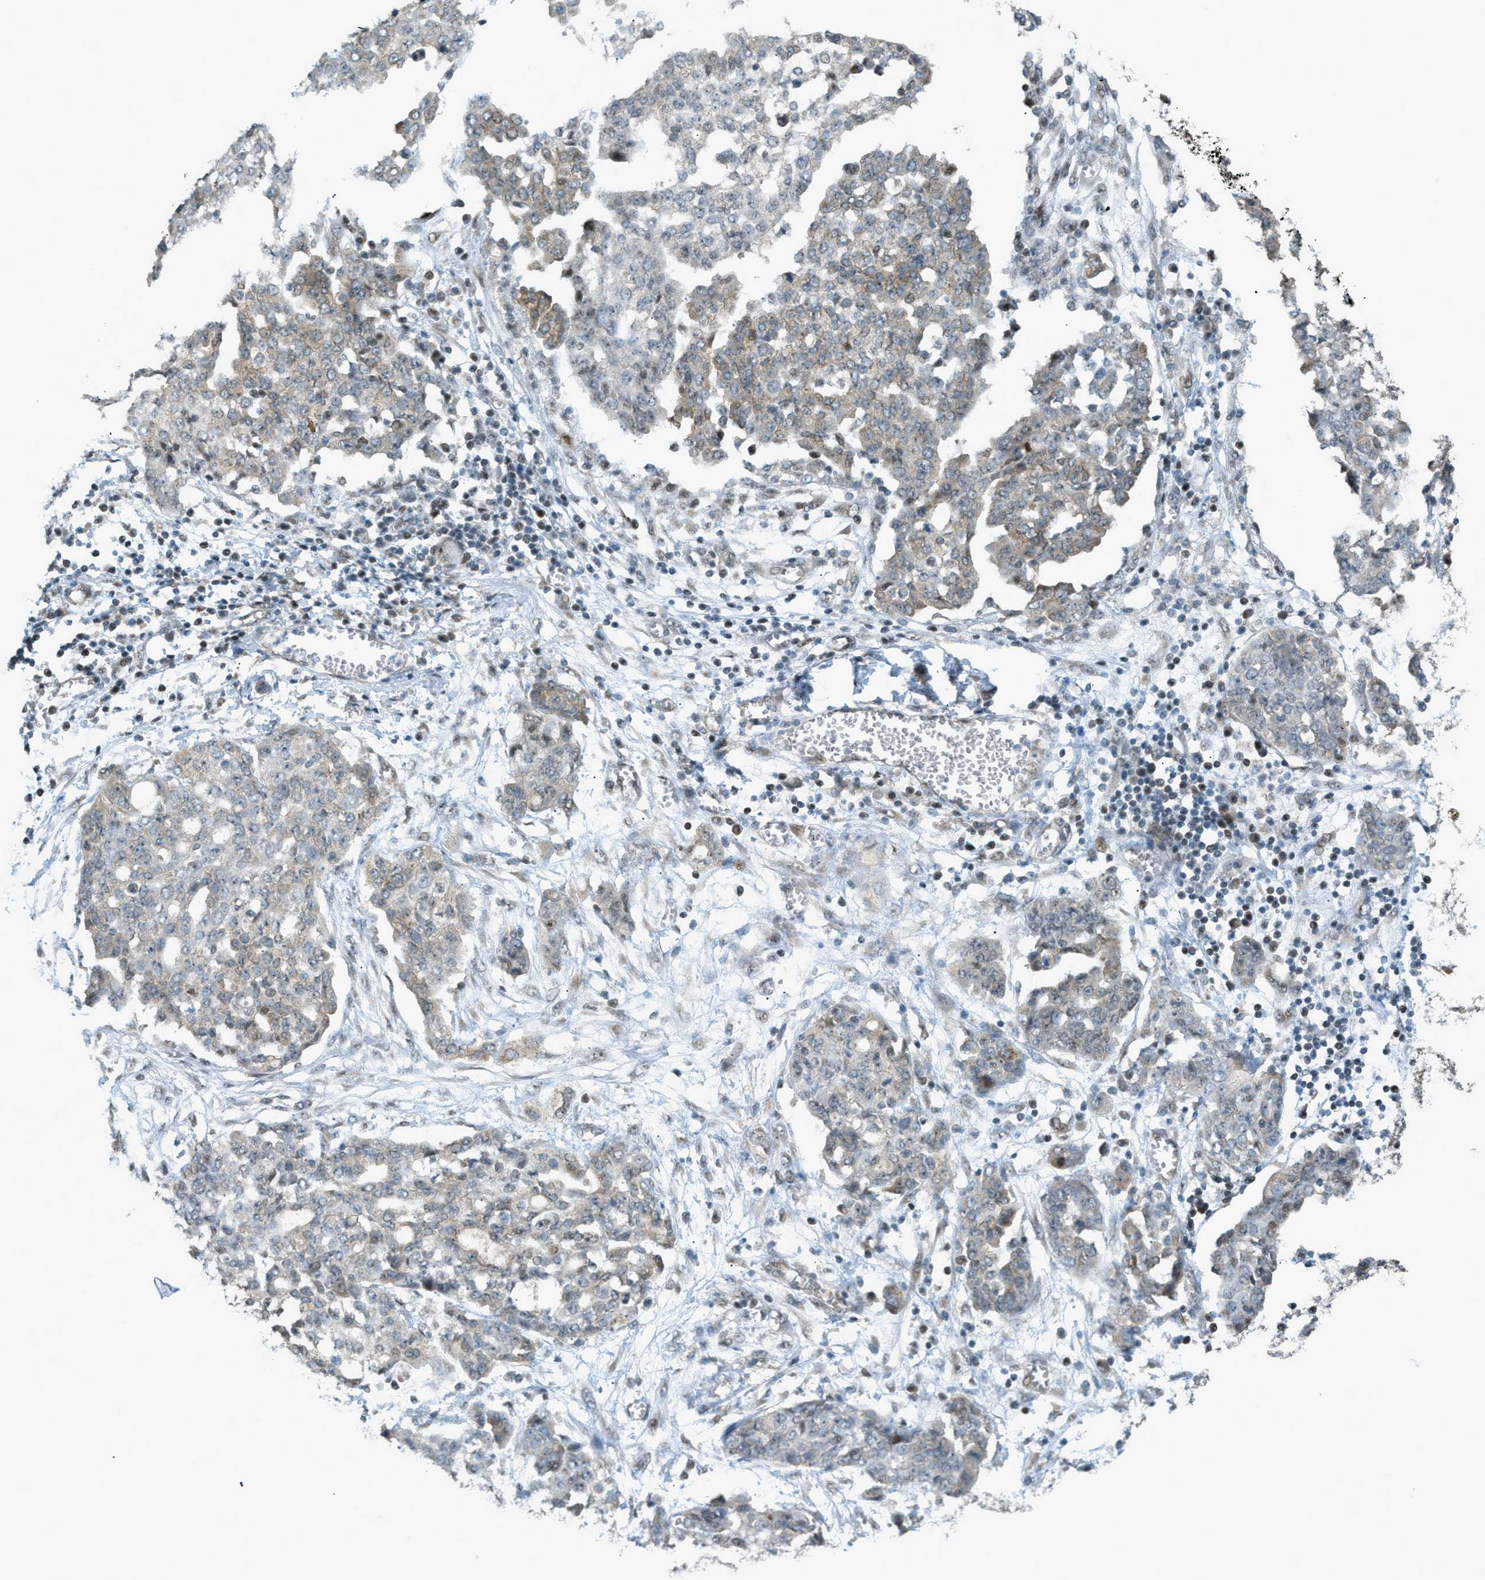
{"staining": {"intensity": "weak", "quantity": "25%-75%", "location": "cytoplasmic/membranous"}, "tissue": "ovarian cancer", "cell_type": "Tumor cells", "image_type": "cancer", "snomed": [{"axis": "morphology", "description": "Cystadenocarcinoma, serous, NOS"}, {"axis": "topography", "description": "Soft tissue"}, {"axis": "topography", "description": "Ovary"}], "caption": "Ovarian cancer stained for a protein (brown) displays weak cytoplasmic/membranous positive expression in approximately 25%-75% of tumor cells.", "gene": "CCDC186", "patient": {"sex": "female", "age": 57}}